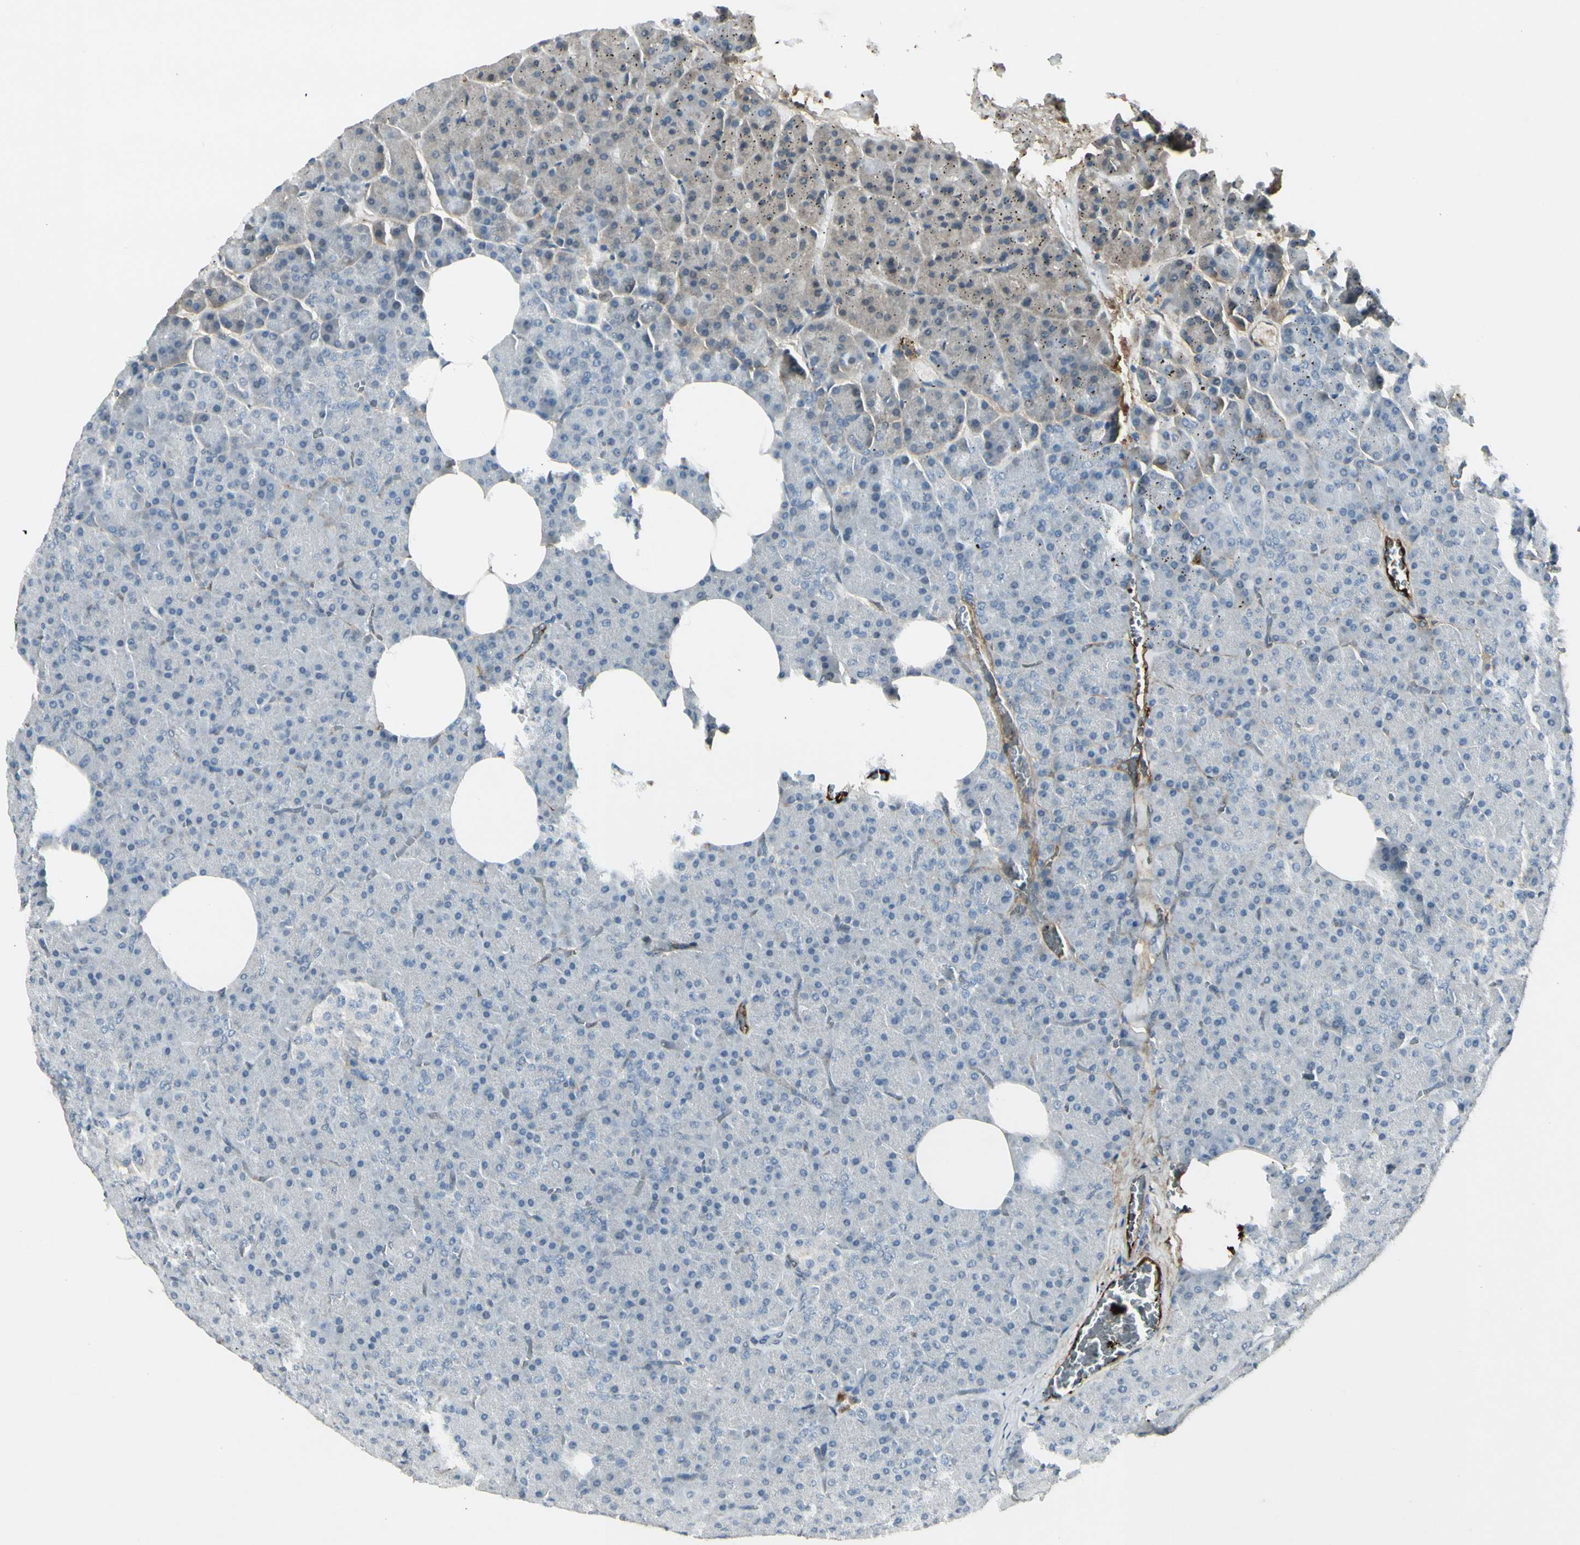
{"staining": {"intensity": "moderate", "quantity": "<25%", "location": "cytoplasmic/membranous"}, "tissue": "pancreas", "cell_type": "Exocrine glandular cells", "image_type": "normal", "snomed": [{"axis": "morphology", "description": "Normal tissue, NOS"}, {"axis": "topography", "description": "Pancreas"}], "caption": "This image displays immunohistochemistry staining of unremarkable pancreas, with low moderate cytoplasmic/membranous expression in approximately <25% of exocrine glandular cells.", "gene": "IGHM", "patient": {"sex": "female", "age": 35}}